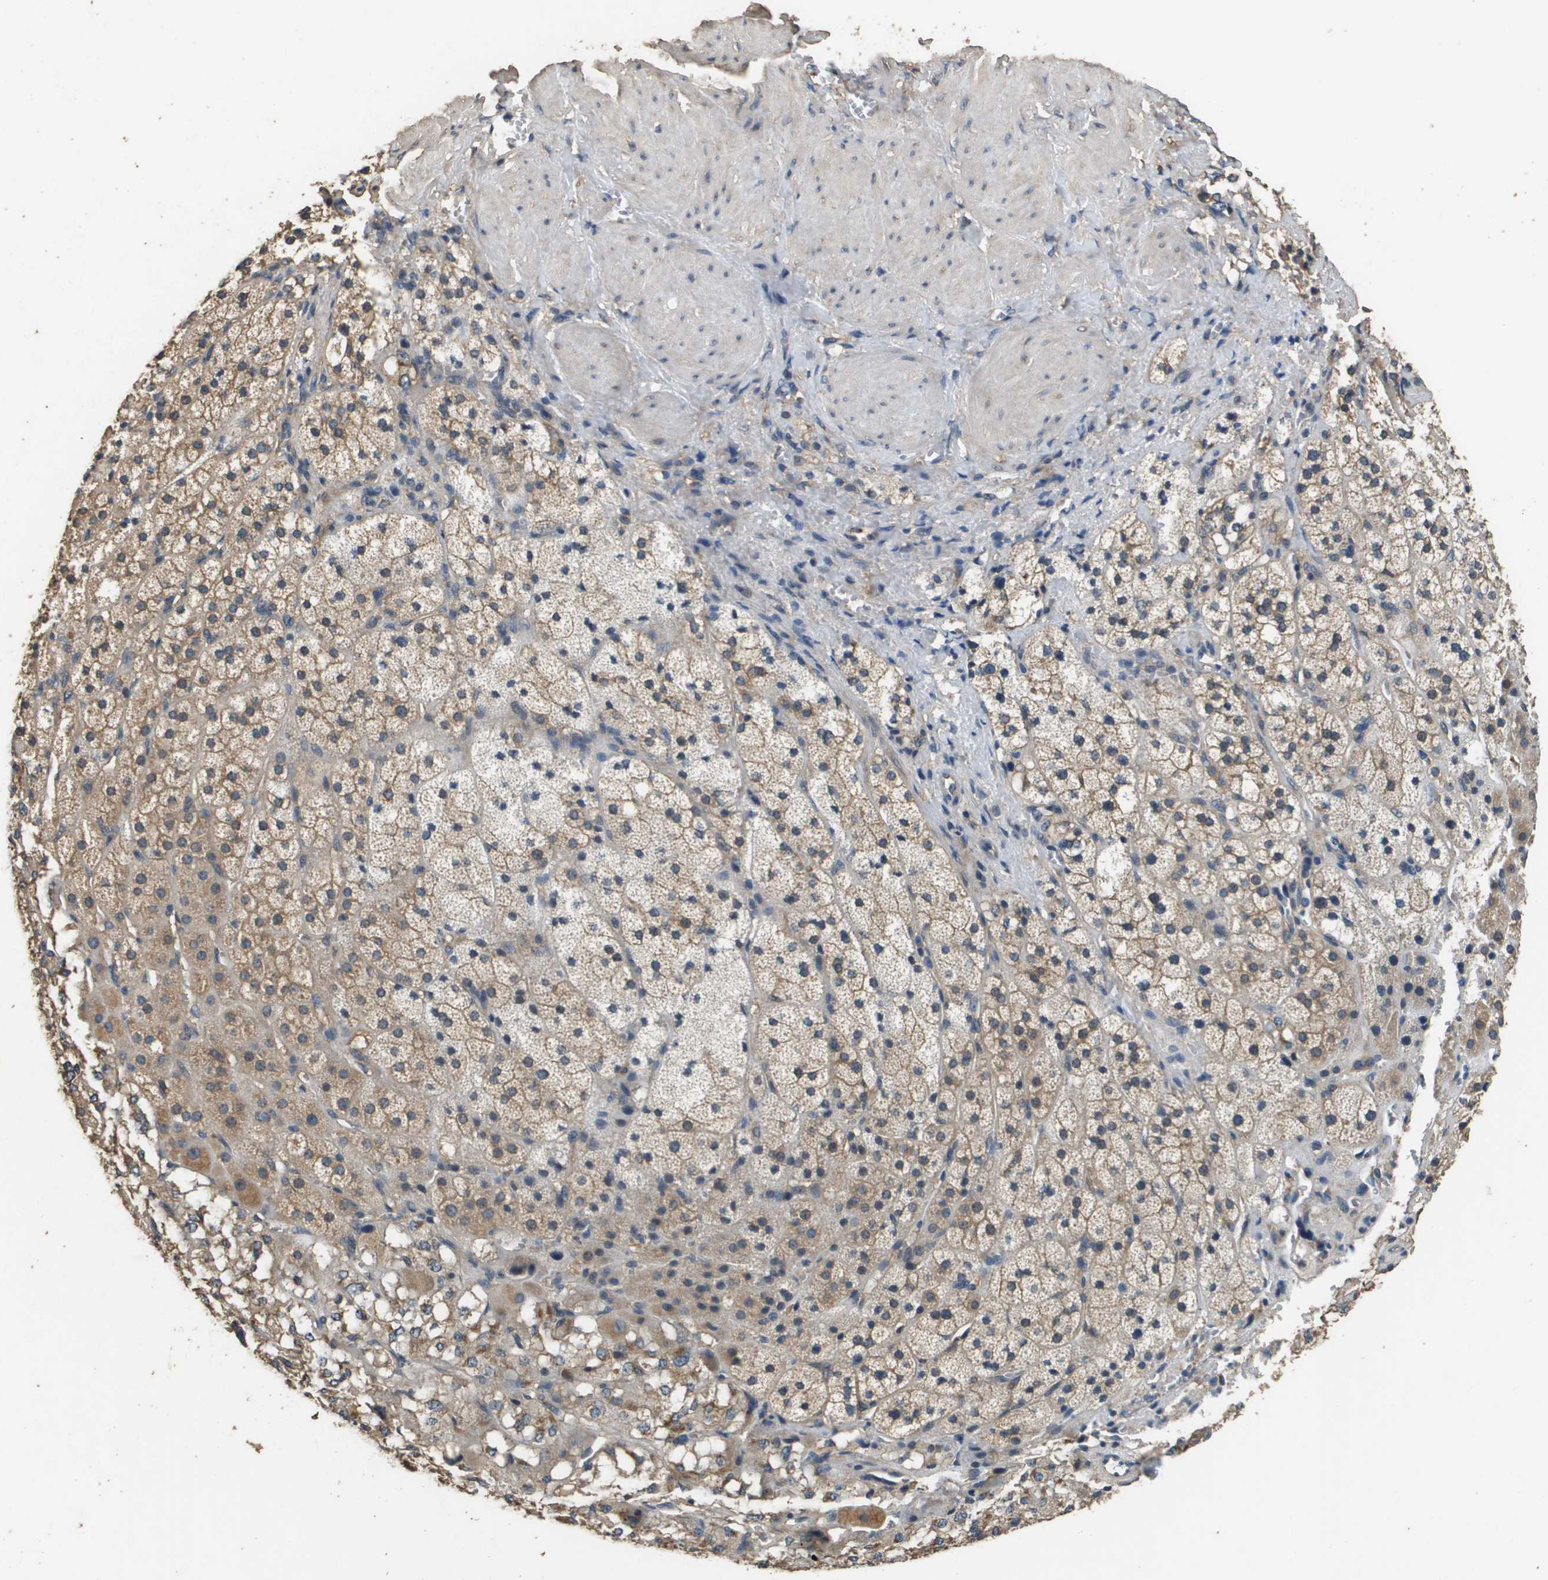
{"staining": {"intensity": "moderate", "quantity": ">75%", "location": "cytoplasmic/membranous"}, "tissue": "adrenal gland", "cell_type": "Glandular cells", "image_type": "normal", "snomed": [{"axis": "morphology", "description": "Normal tissue, NOS"}, {"axis": "topography", "description": "Adrenal gland"}], "caption": "A high-resolution micrograph shows immunohistochemistry (IHC) staining of normal adrenal gland, which displays moderate cytoplasmic/membranous staining in approximately >75% of glandular cells.", "gene": "RAB6B", "patient": {"sex": "male", "age": 56}}